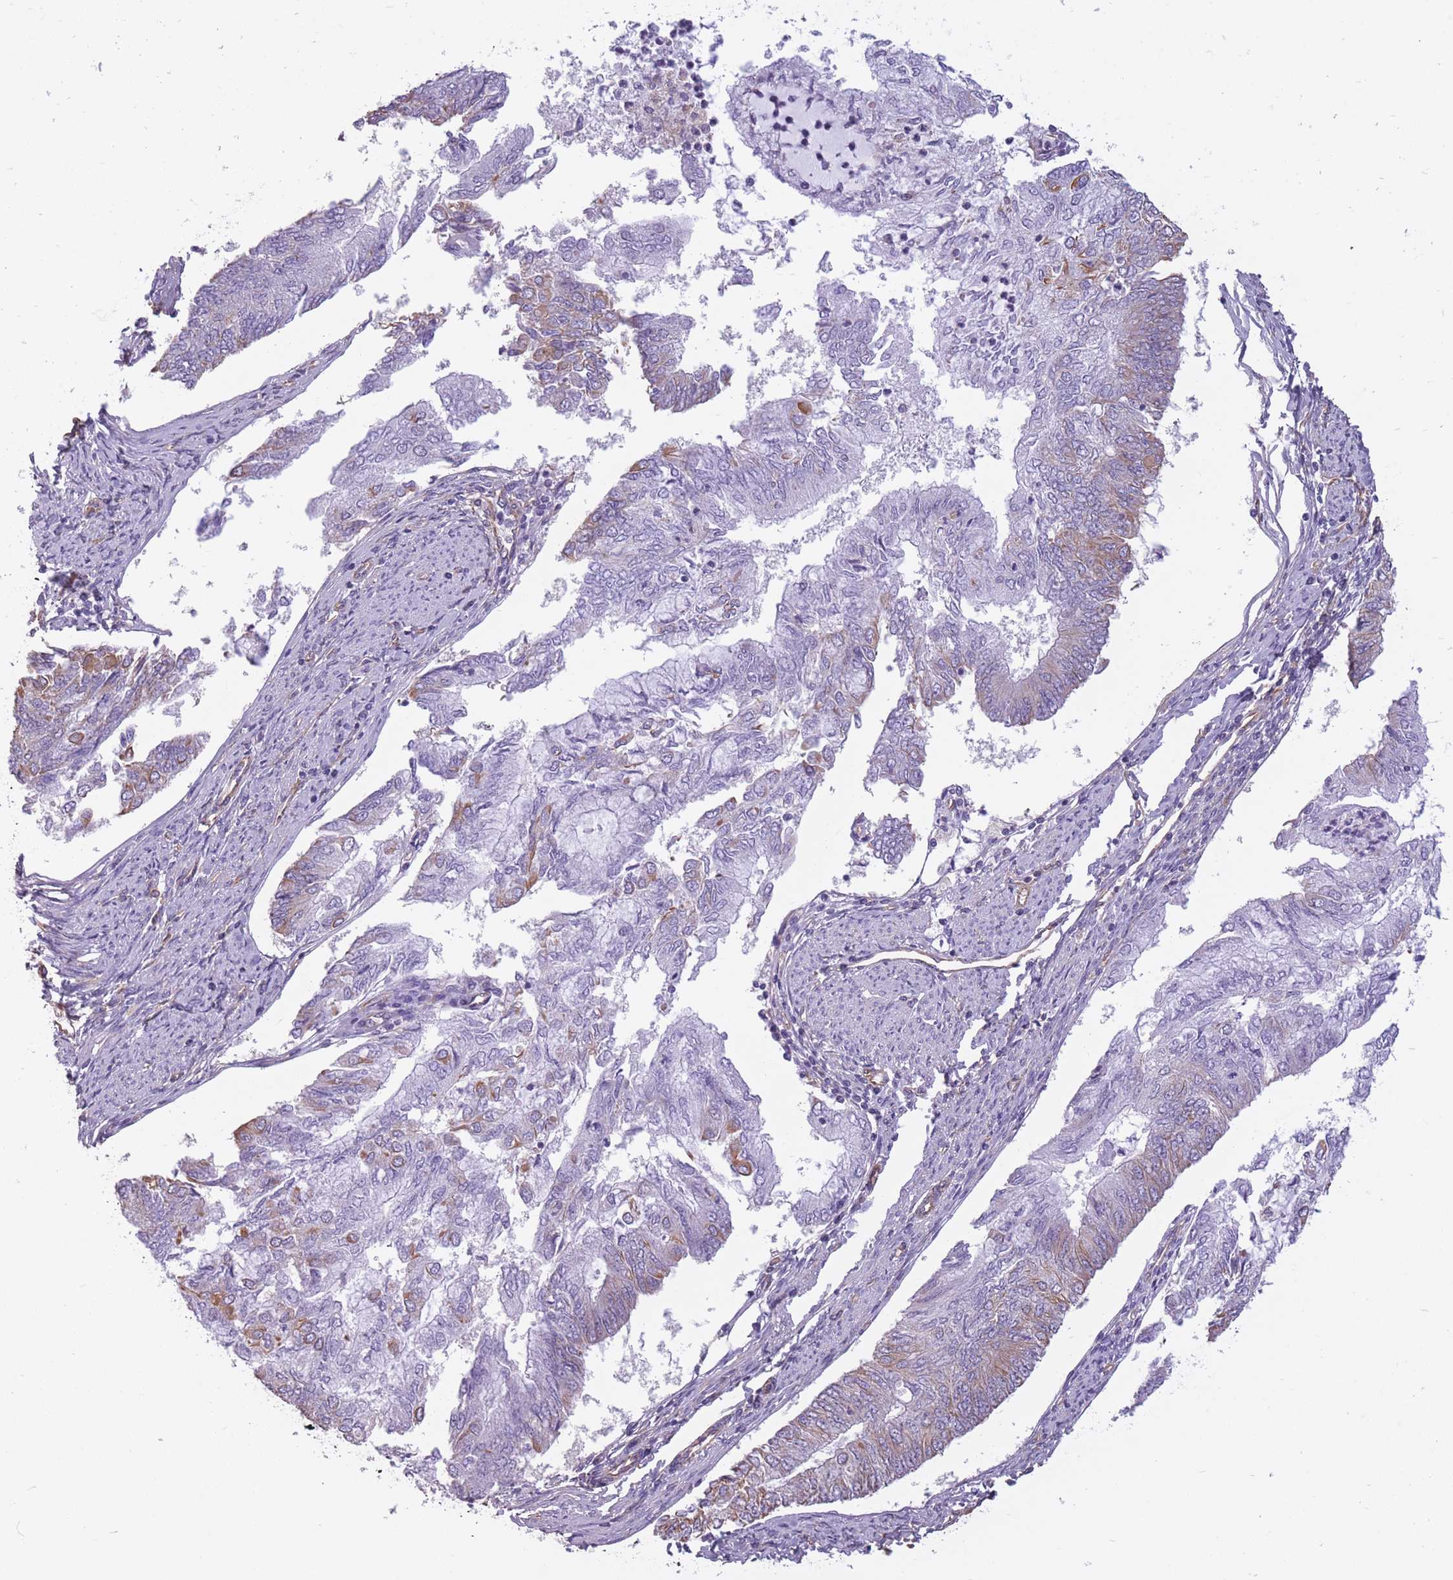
{"staining": {"intensity": "moderate", "quantity": "<25%", "location": "cytoplasmic/membranous"}, "tissue": "endometrial cancer", "cell_type": "Tumor cells", "image_type": "cancer", "snomed": [{"axis": "morphology", "description": "Adenocarcinoma, NOS"}, {"axis": "topography", "description": "Endometrium"}], "caption": "A histopathology image showing moderate cytoplasmic/membranous positivity in about <25% of tumor cells in endometrial cancer (adenocarcinoma), as visualized by brown immunohistochemical staining.", "gene": "ADD1", "patient": {"sex": "female", "age": 68}}